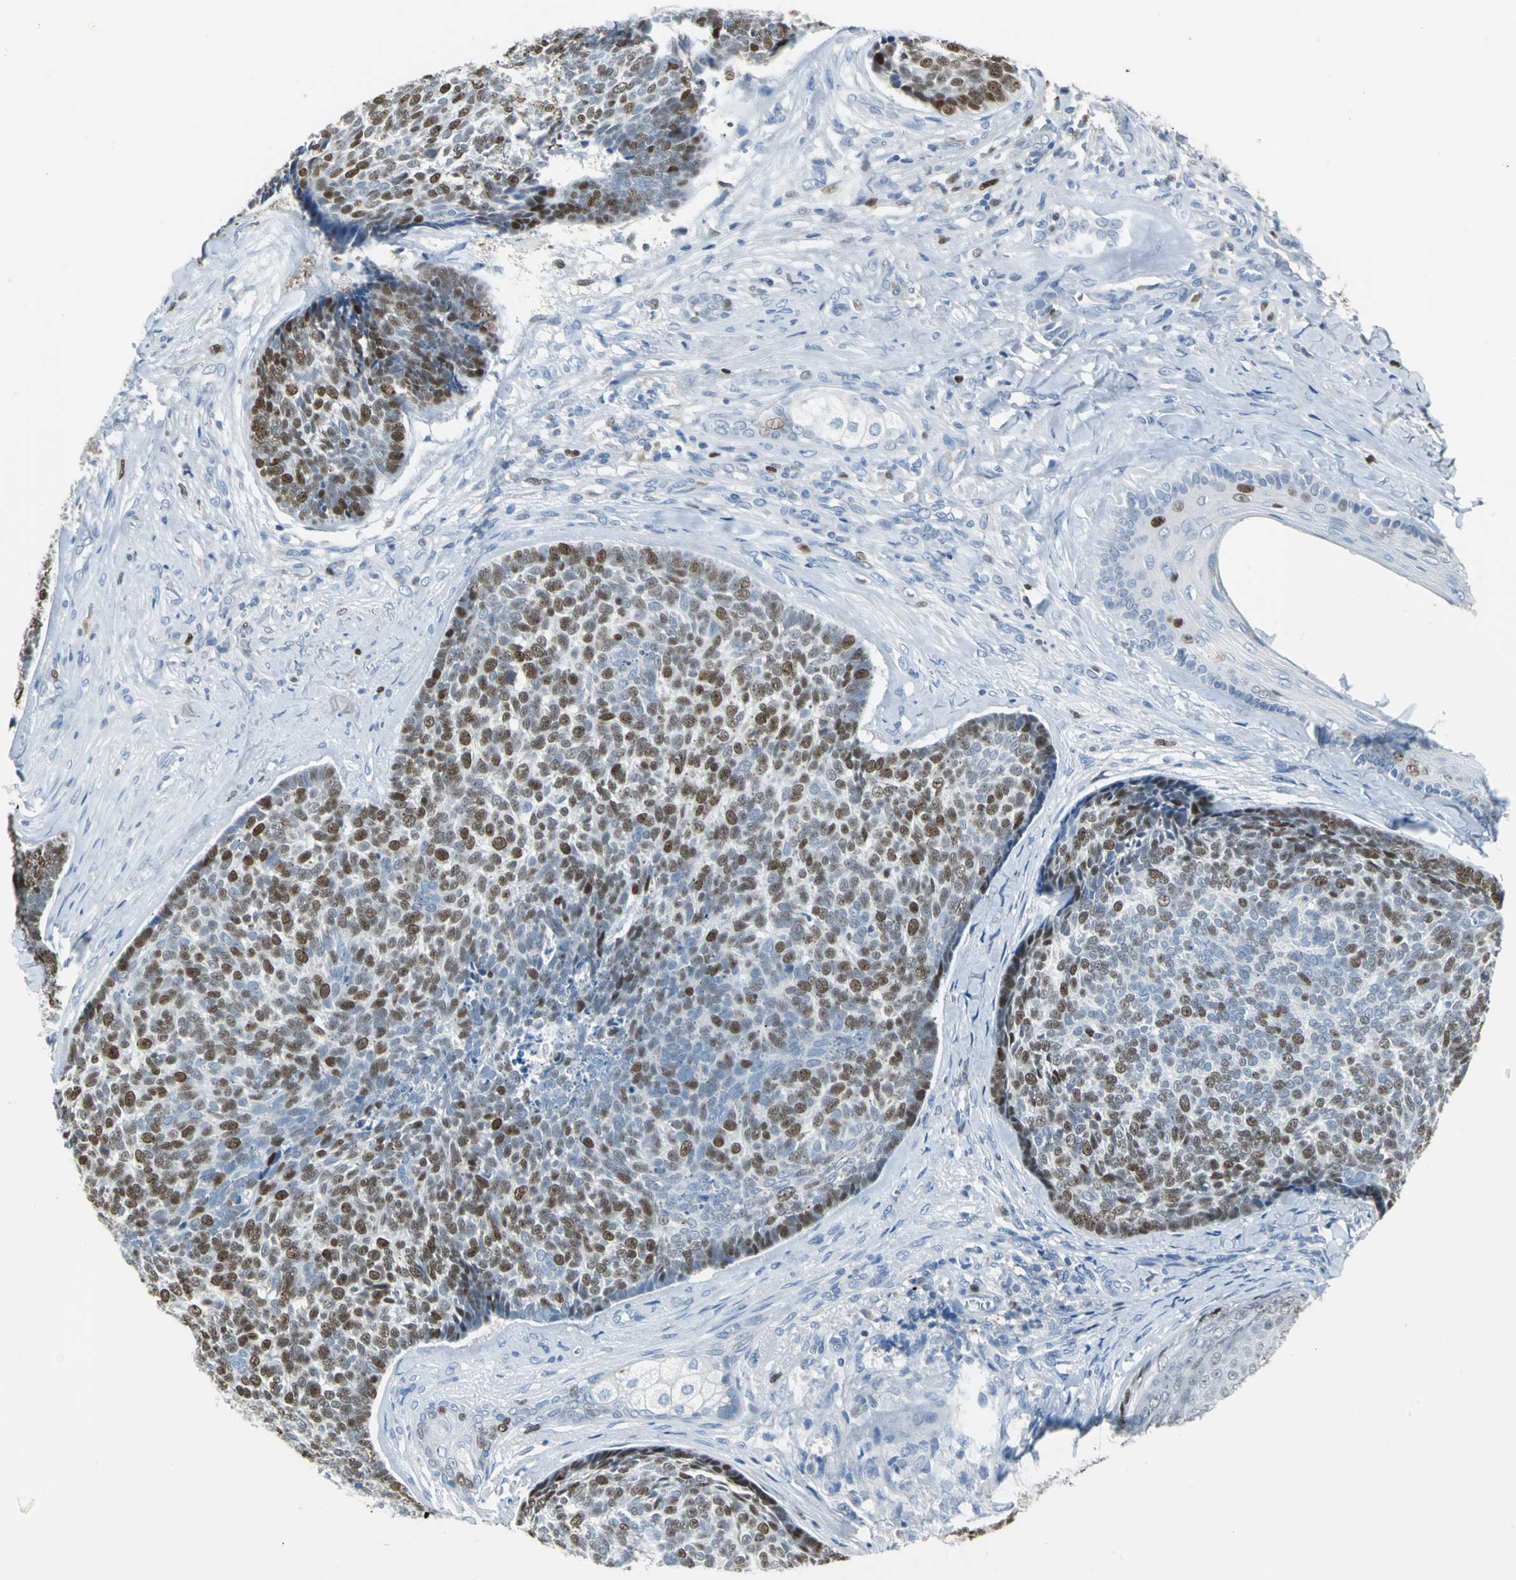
{"staining": {"intensity": "moderate", "quantity": "25%-75%", "location": "nuclear"}, "tissue": "skin cancer", "cell_type": "Tumor cells", "image_type": "cancer", "snomed": [{"axis": "morphology", "description": "Basal cell carcinoma"}, {"axis": "topography", "description": "Skin"}], "caption": "Skin basal cell carcinoma stained with a protein marker demonstrates moderate staining in tumor cells.", "gene": "MCM3", "patient": {"sex": "male", "age": 84}}